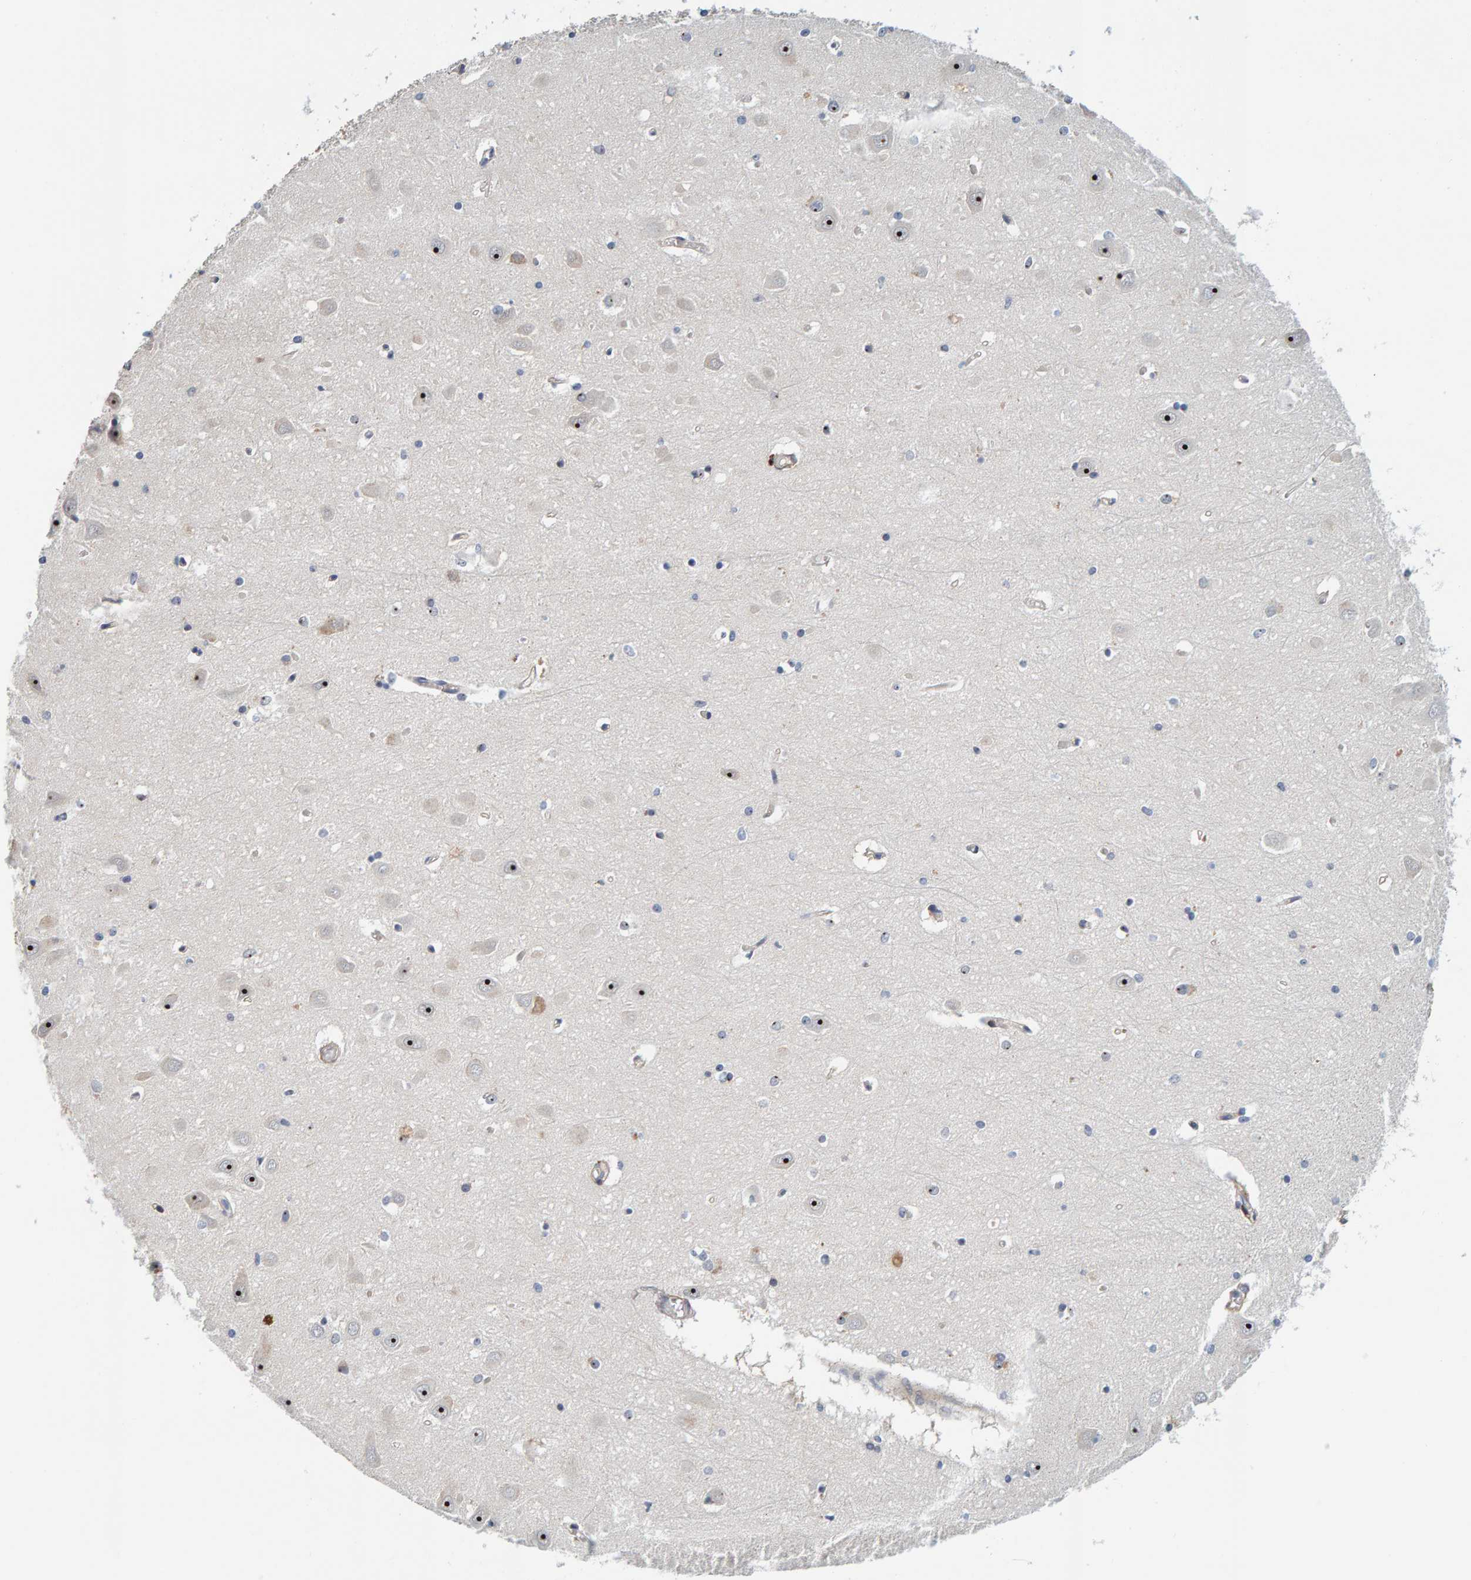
{"staining": {"intensity": "moderate", "quantity": "25%-75%", "location": "nuclear"}, "tissue": "hippocampus", "cell_type": "Glial cells", "image_type": "normal", "snomed": [{"axis": "morphology", "description": "Normal tissue, NOS"}, {"axis": "topography", "description": "Hippocampus"}], "caption": "The photomicrograph exhibits staining of unremarkable hippocampus, revealing moderate nuclear protein expression (brown color) within glial cells.", "gene": "NOL11", "patient": {"sex": "male", "age": 70}}